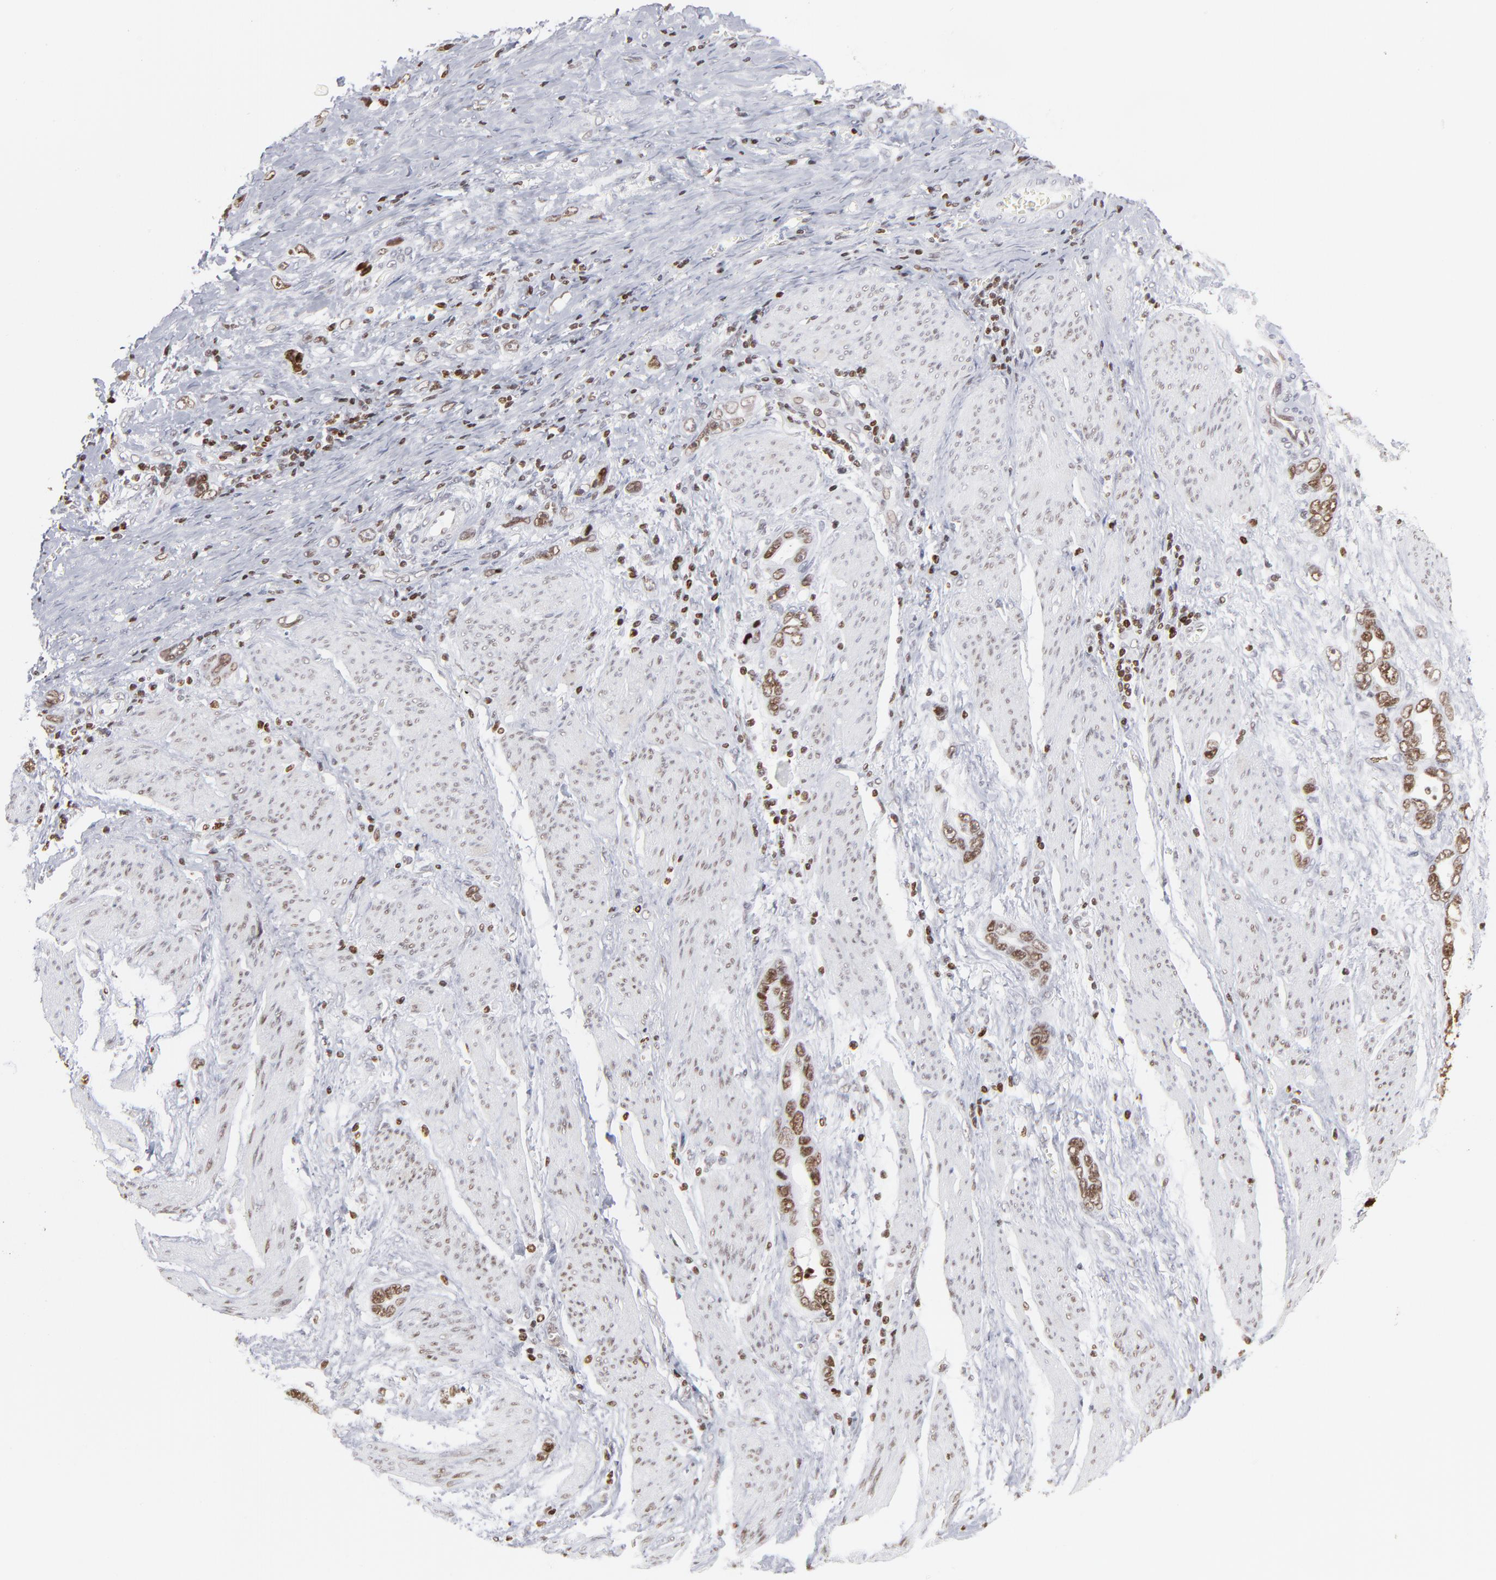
{"staining": {"intensity": "moderate", "quantity": ">75%", "location": "nuclear"}, "tissue": "stomach cancer", "cell_type": "Tumor cells", "image_type": "cancer", "snomed": [{"axis": "morphology", "description": "Adenocarcinoma, NOS"}, {"axis": "topography", "description": "Stomach"}], "caption": "High-power microscopy captured an IHC micrograph of stomach adenocarcinoma, revealing moderate nuclear expression in about >75% of tumor cells.", "gene": "PARP1", "patient": {"sex": "male", "age": 78}}